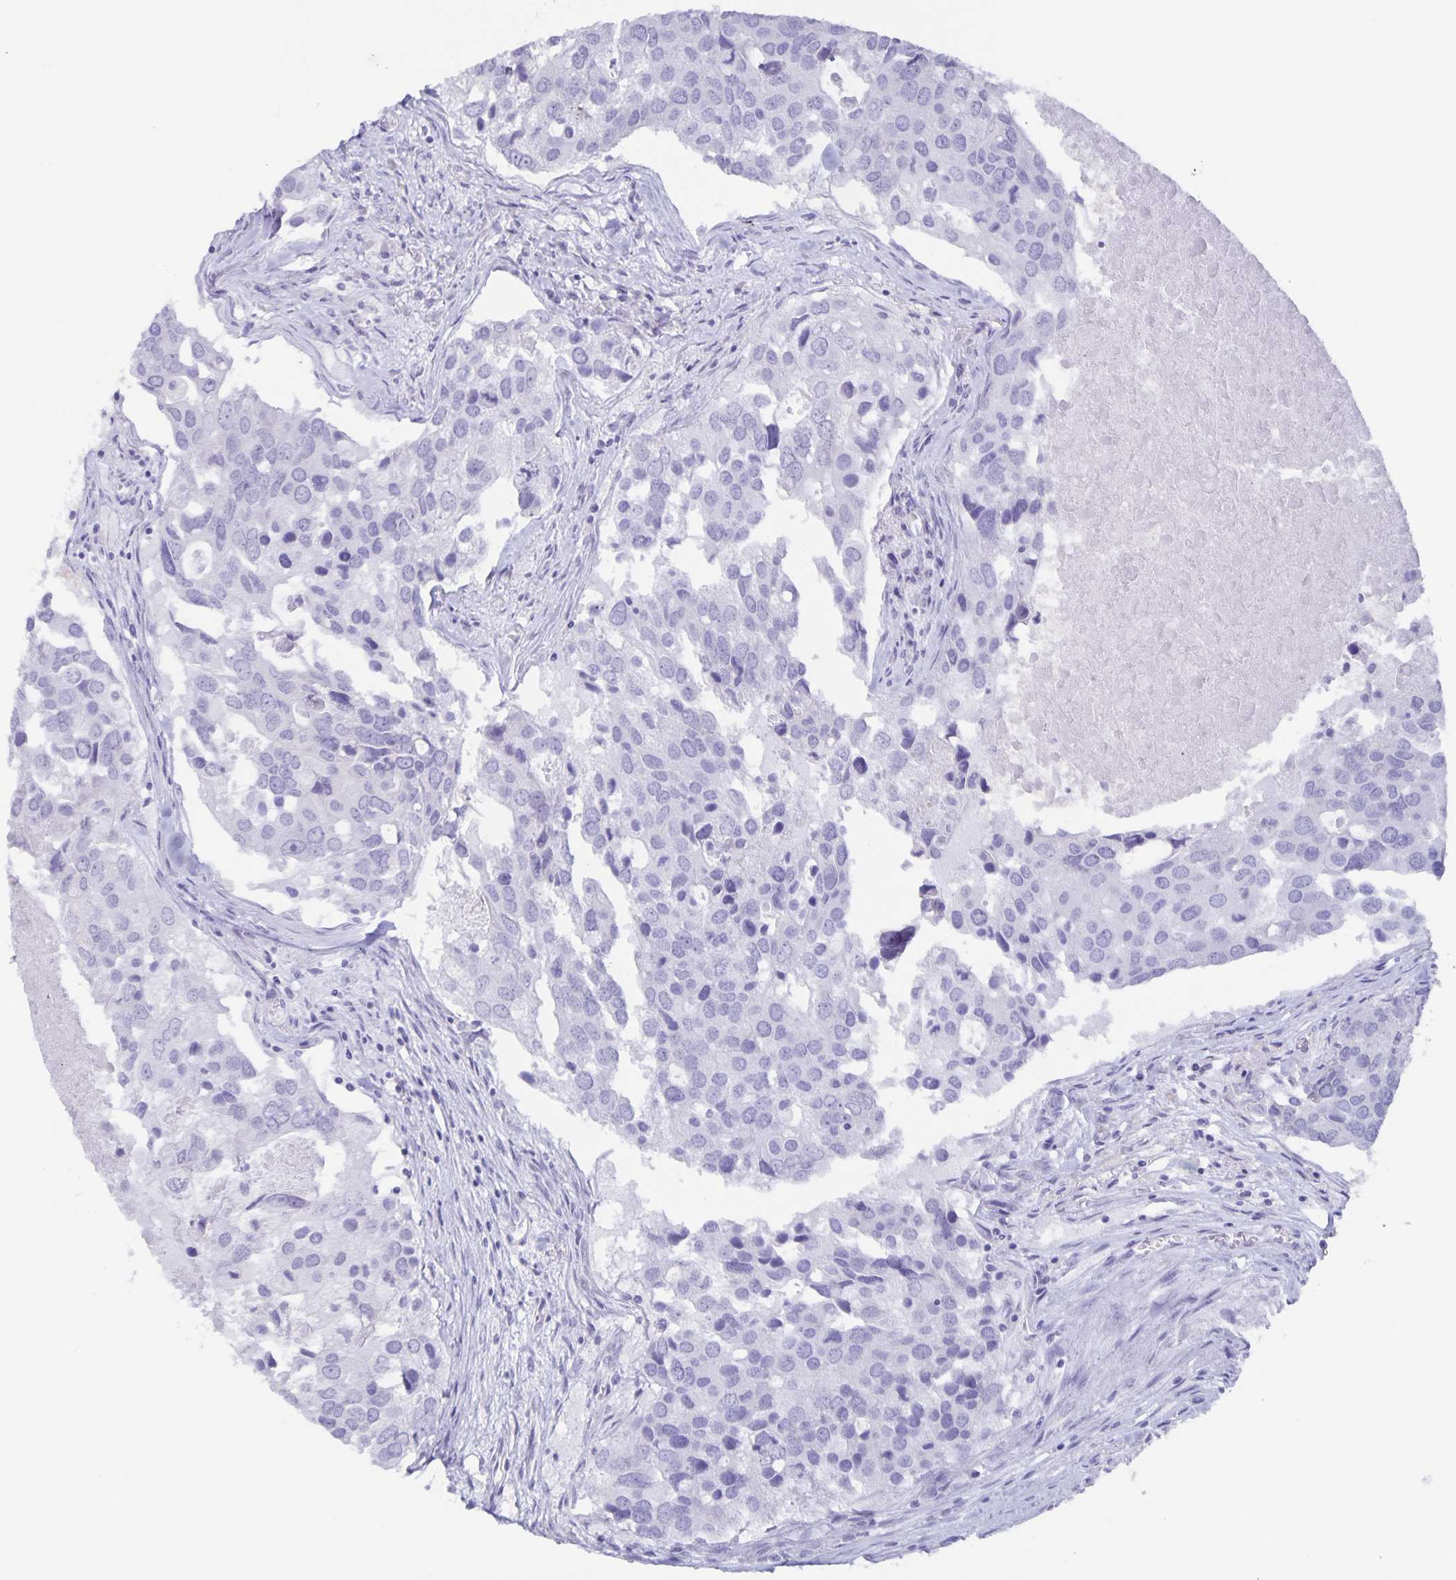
{"staining": {"intensity": "negative", "quantity": "none", "location": "none"}, "tissue": "breast cancer", "cell_type": "Tumor cells", "image_type": "cancer", "snomed": [{"axis": "morphology", "description": "Duct carcinoma"}, {"axis": "topography", "description": "Breast"}], "caption": "IHC micrograph of neoplastic tissue: invasive ductal carcinoma (breast) stained with DAB reveals no significant protein expression in tumor cells. (DAB (3,3'-diaminobenzidine) immunohistochemistry (IHC), high magnification).", "gene": "AQP4", "patient": {"sex": "female", "age": 83}}